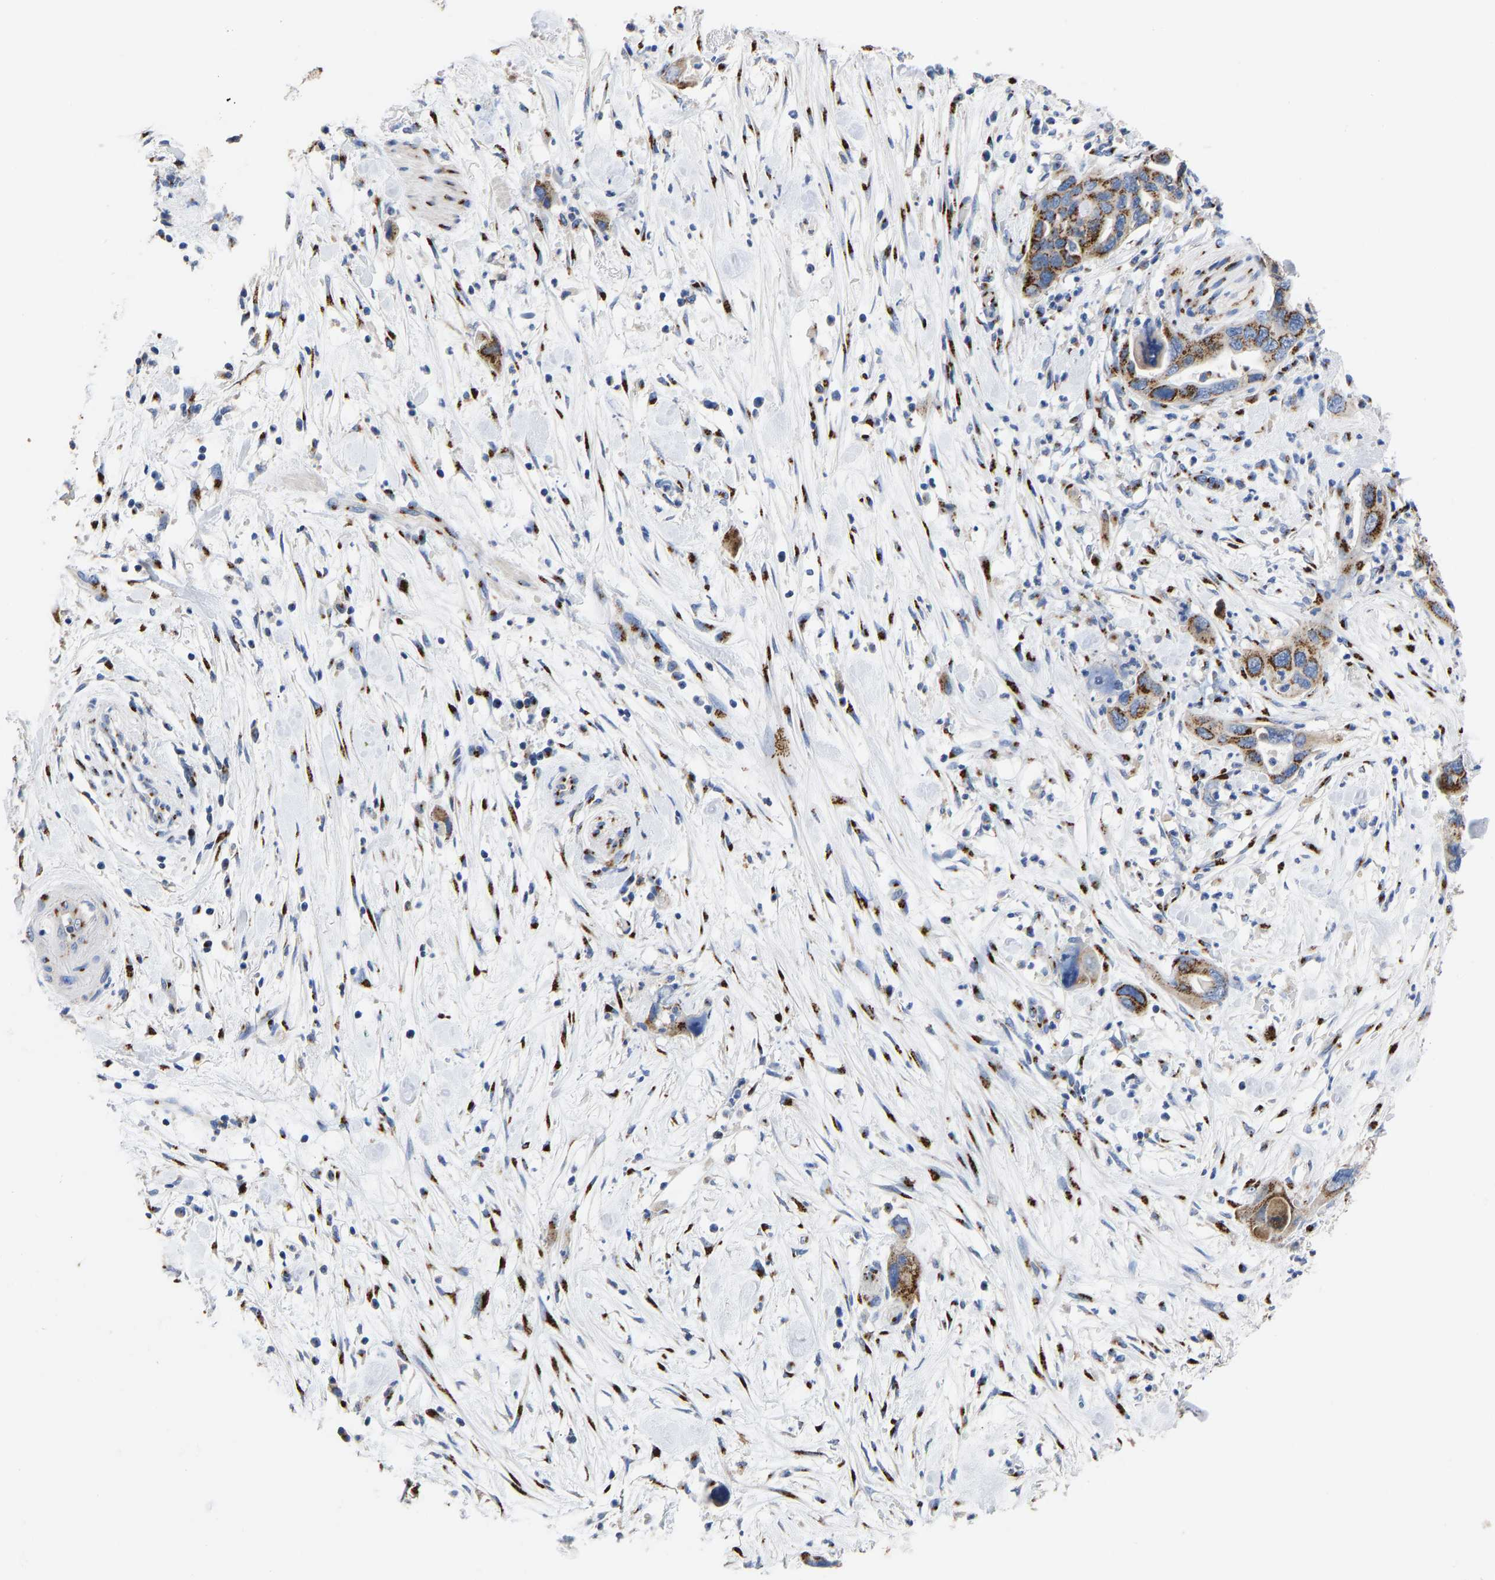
{"staining": {"intensity": "moderate", "quantity": ">75%", "location": "cytoplasmic/membranous"}, "tissue": "pancreatic cancer", "cell_type": "Tumor cells", "image_type": "cancer", "snomed": [{"axis": "morphology", "description": "Adenocarcinoma, NOS"}, {"axis": "topography", "description": "Pancreas"}], "caption": "Human adenocarcinoma (pancreatic) stained with a brown dye demonstrates moderate cytoplasmic/membranous positive expression in approximately >75% of tumor cells.", "gene": "TMEM87A", "patient": {"sex": "female", "age": 71}}